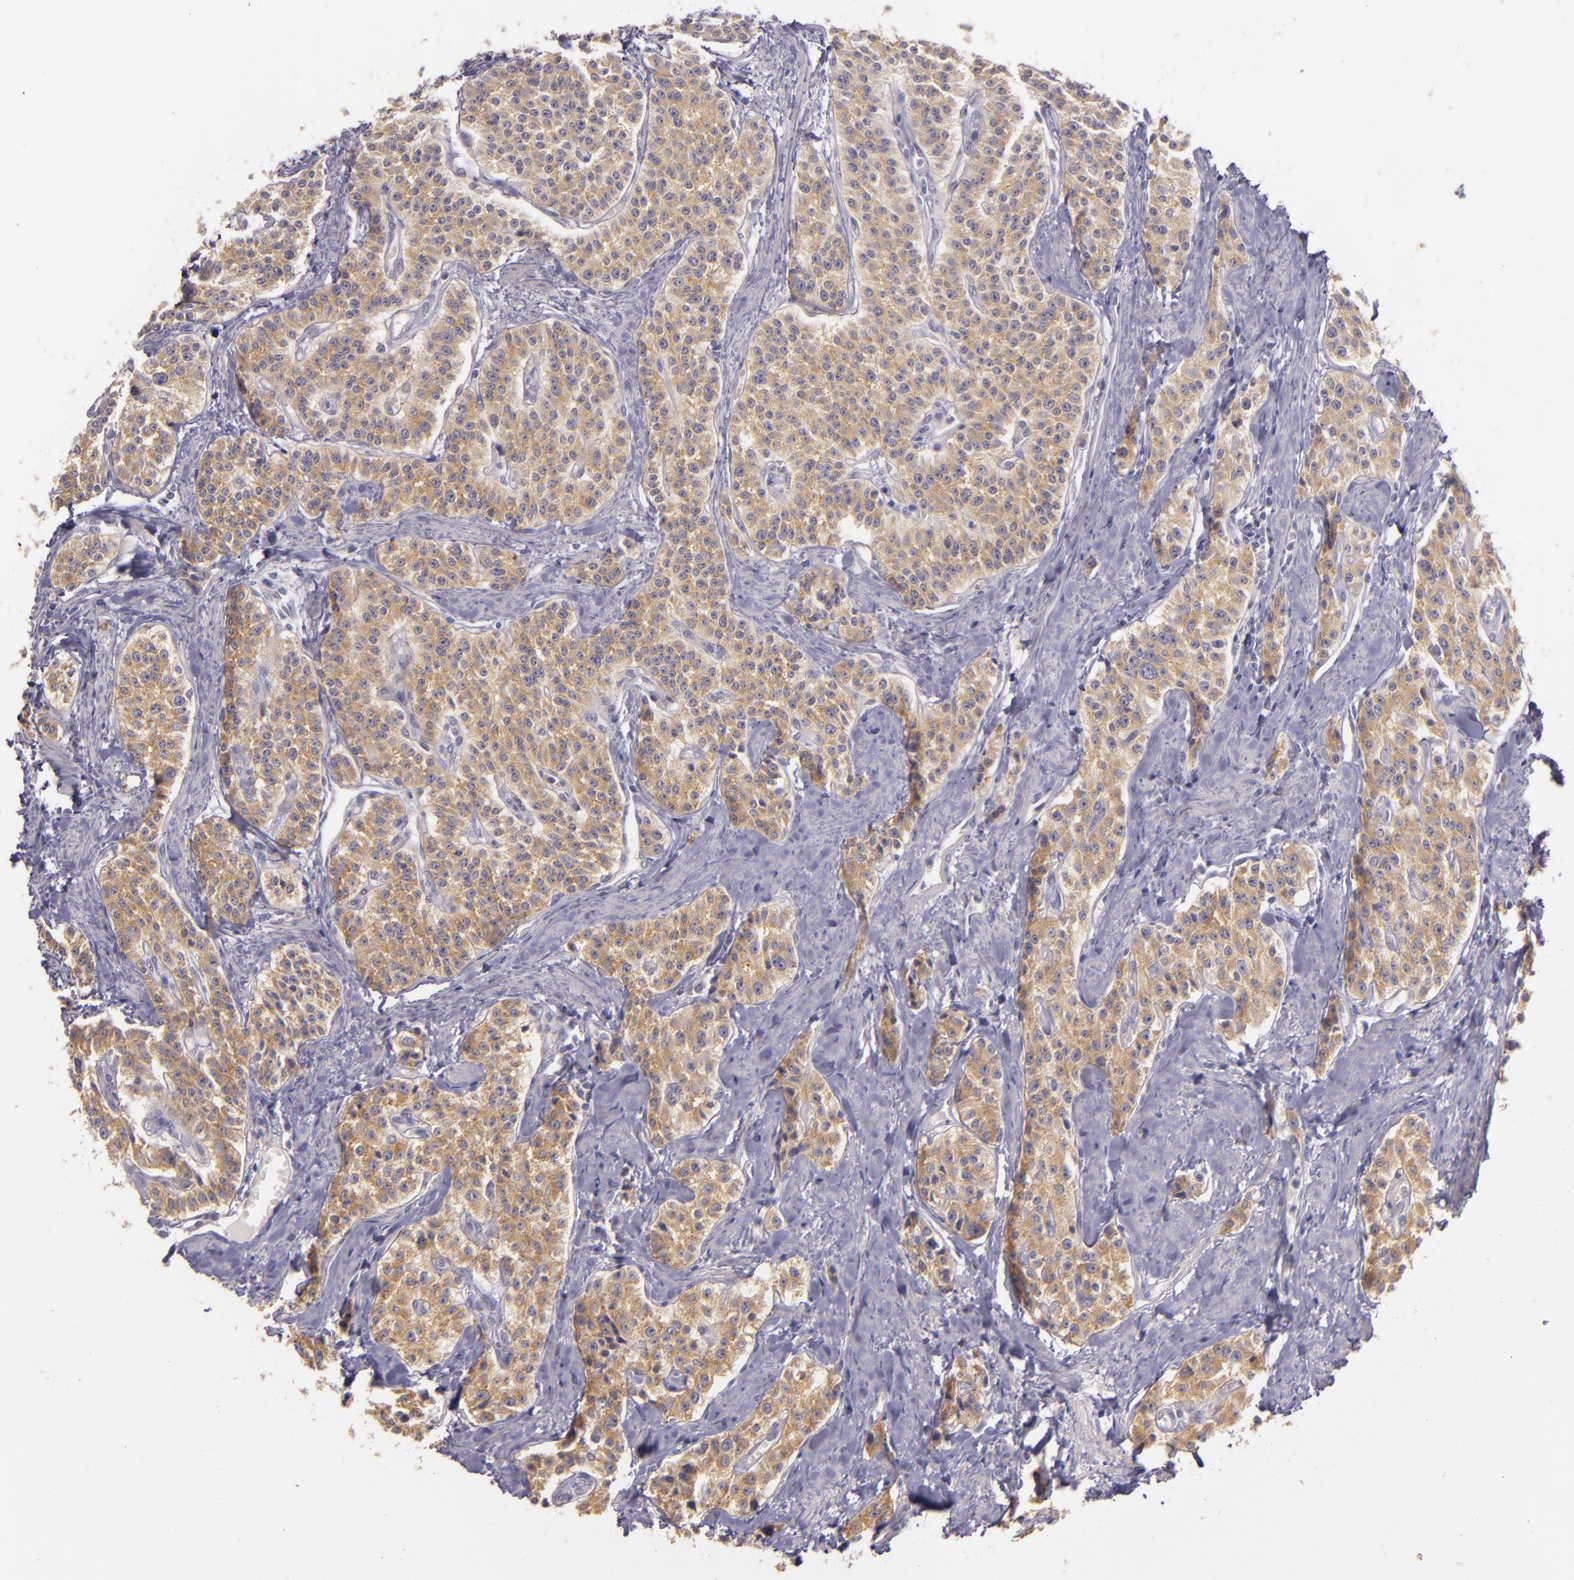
{"staining": {"intensity": "moderate", "quantity": "25%-75%", "location": "cytoplasmic/membranous"}, "tissue": "carcinoid", "cell_type": "Tumor cells", "image_type": "cancer", "snomed": [{"axis": "morphology", "description": "Carcinoid, malignant, NOS"}, {"axis": "topography", "description": "Stomach"}], "caption": "Carcinoid stained for a protein (brown) exhibits moderate cytoplasmic/membranous positive positivity in about 25%-75% of tumor cells.", "gene": "RALGAPA1", "patient": {"sex": "female", "age": 76}}